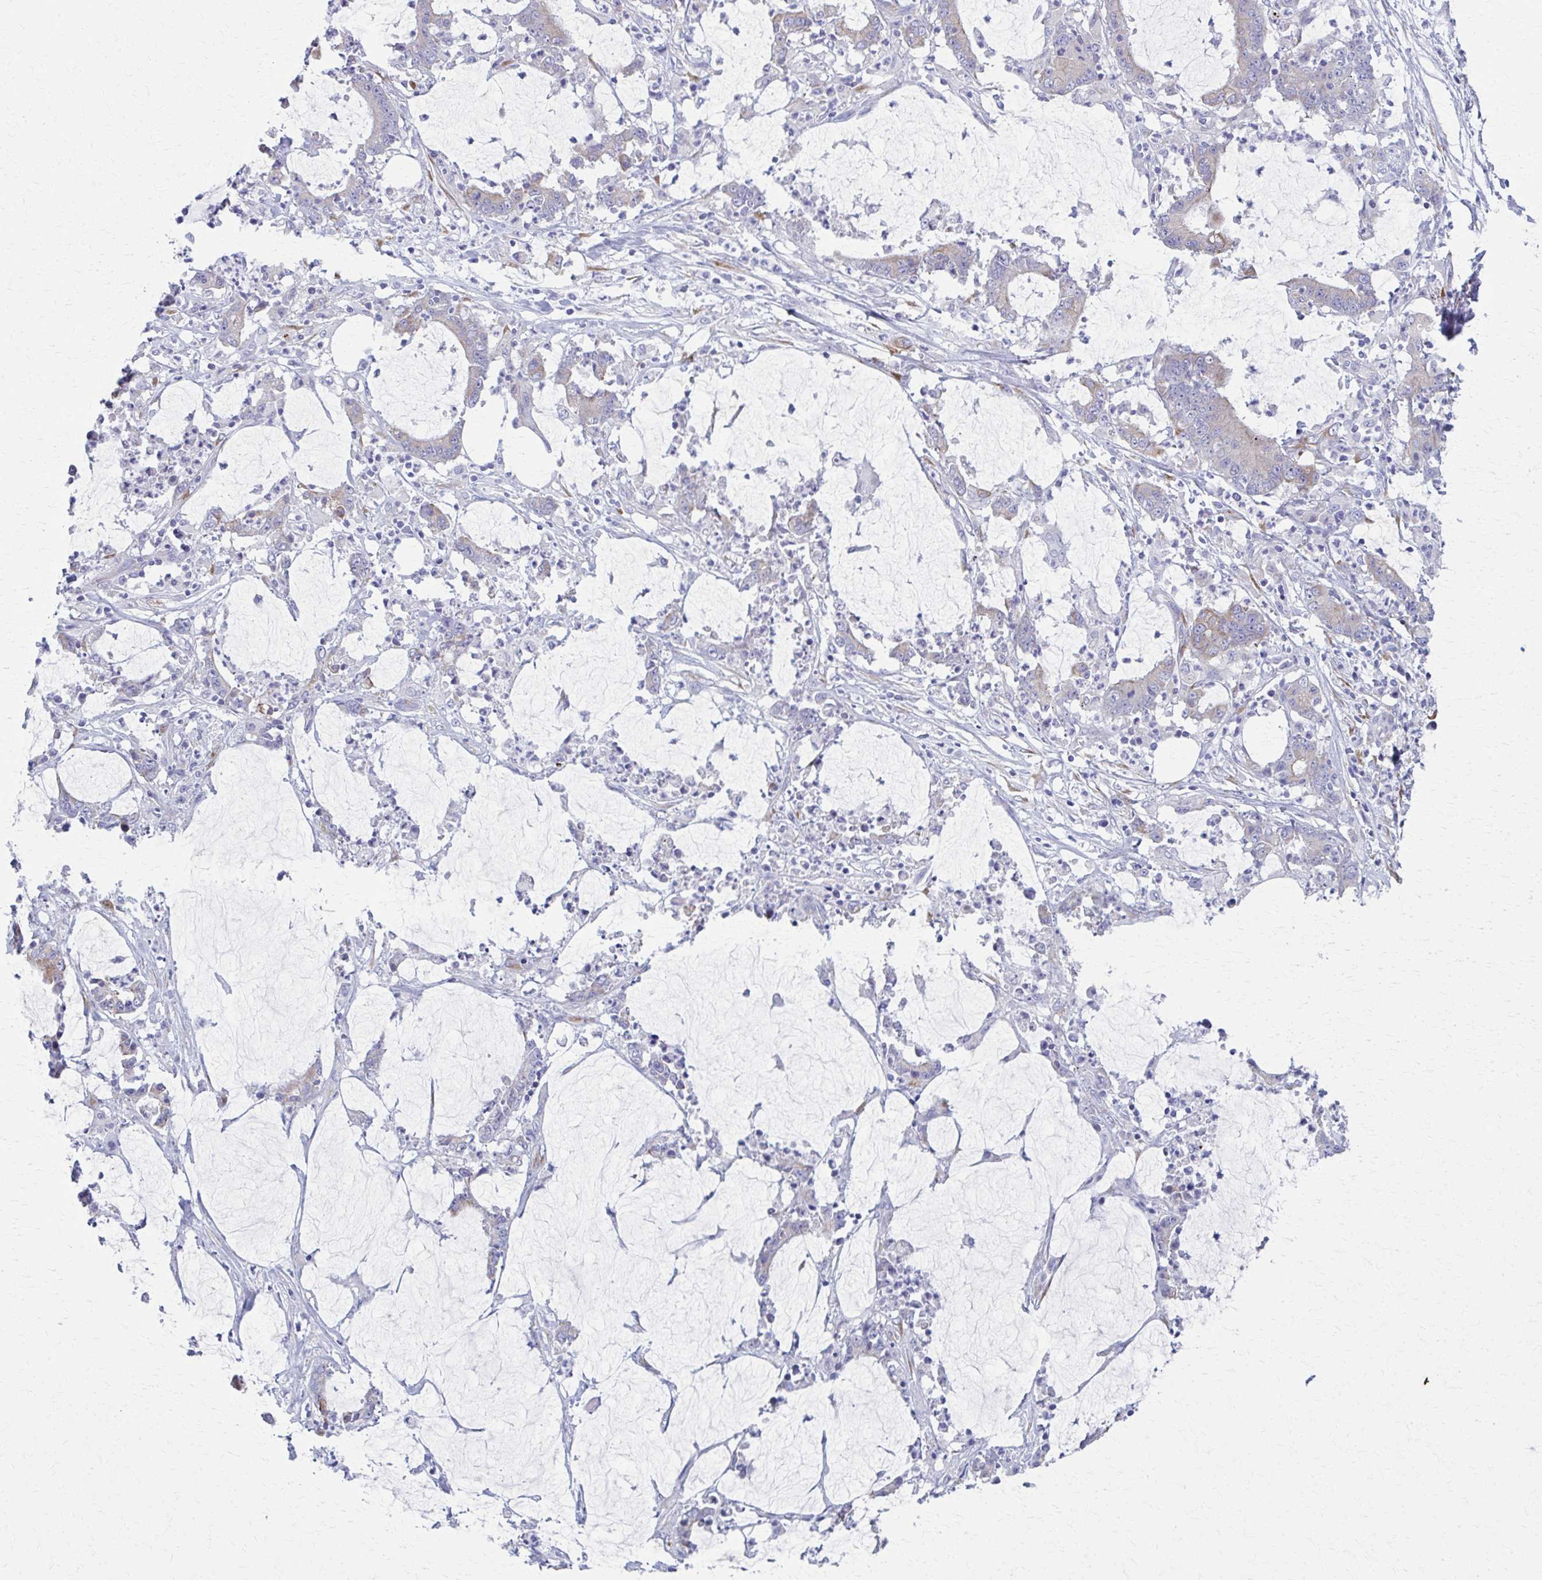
{"staining": {"intensity": "weak", "quantity": "<25%", "location": "cytoplasmic/membranous"}, "tissue": "stomach cancer", "cell_type": "Tumor cells", "image_type": "cancer", "snomed": [{"axis": "morphology", "description": "Adenocarcinoma, NOS"}, {"axis": "topography", "description": "Stomach, upper"}], "caption": "The immunohistochemistry (IHC) photomicrograph has no significant staining in tumor cells of stomach cancer tissue.", "gene": "SPATS2L", "patient": {"sex": "male", "age": 68}}